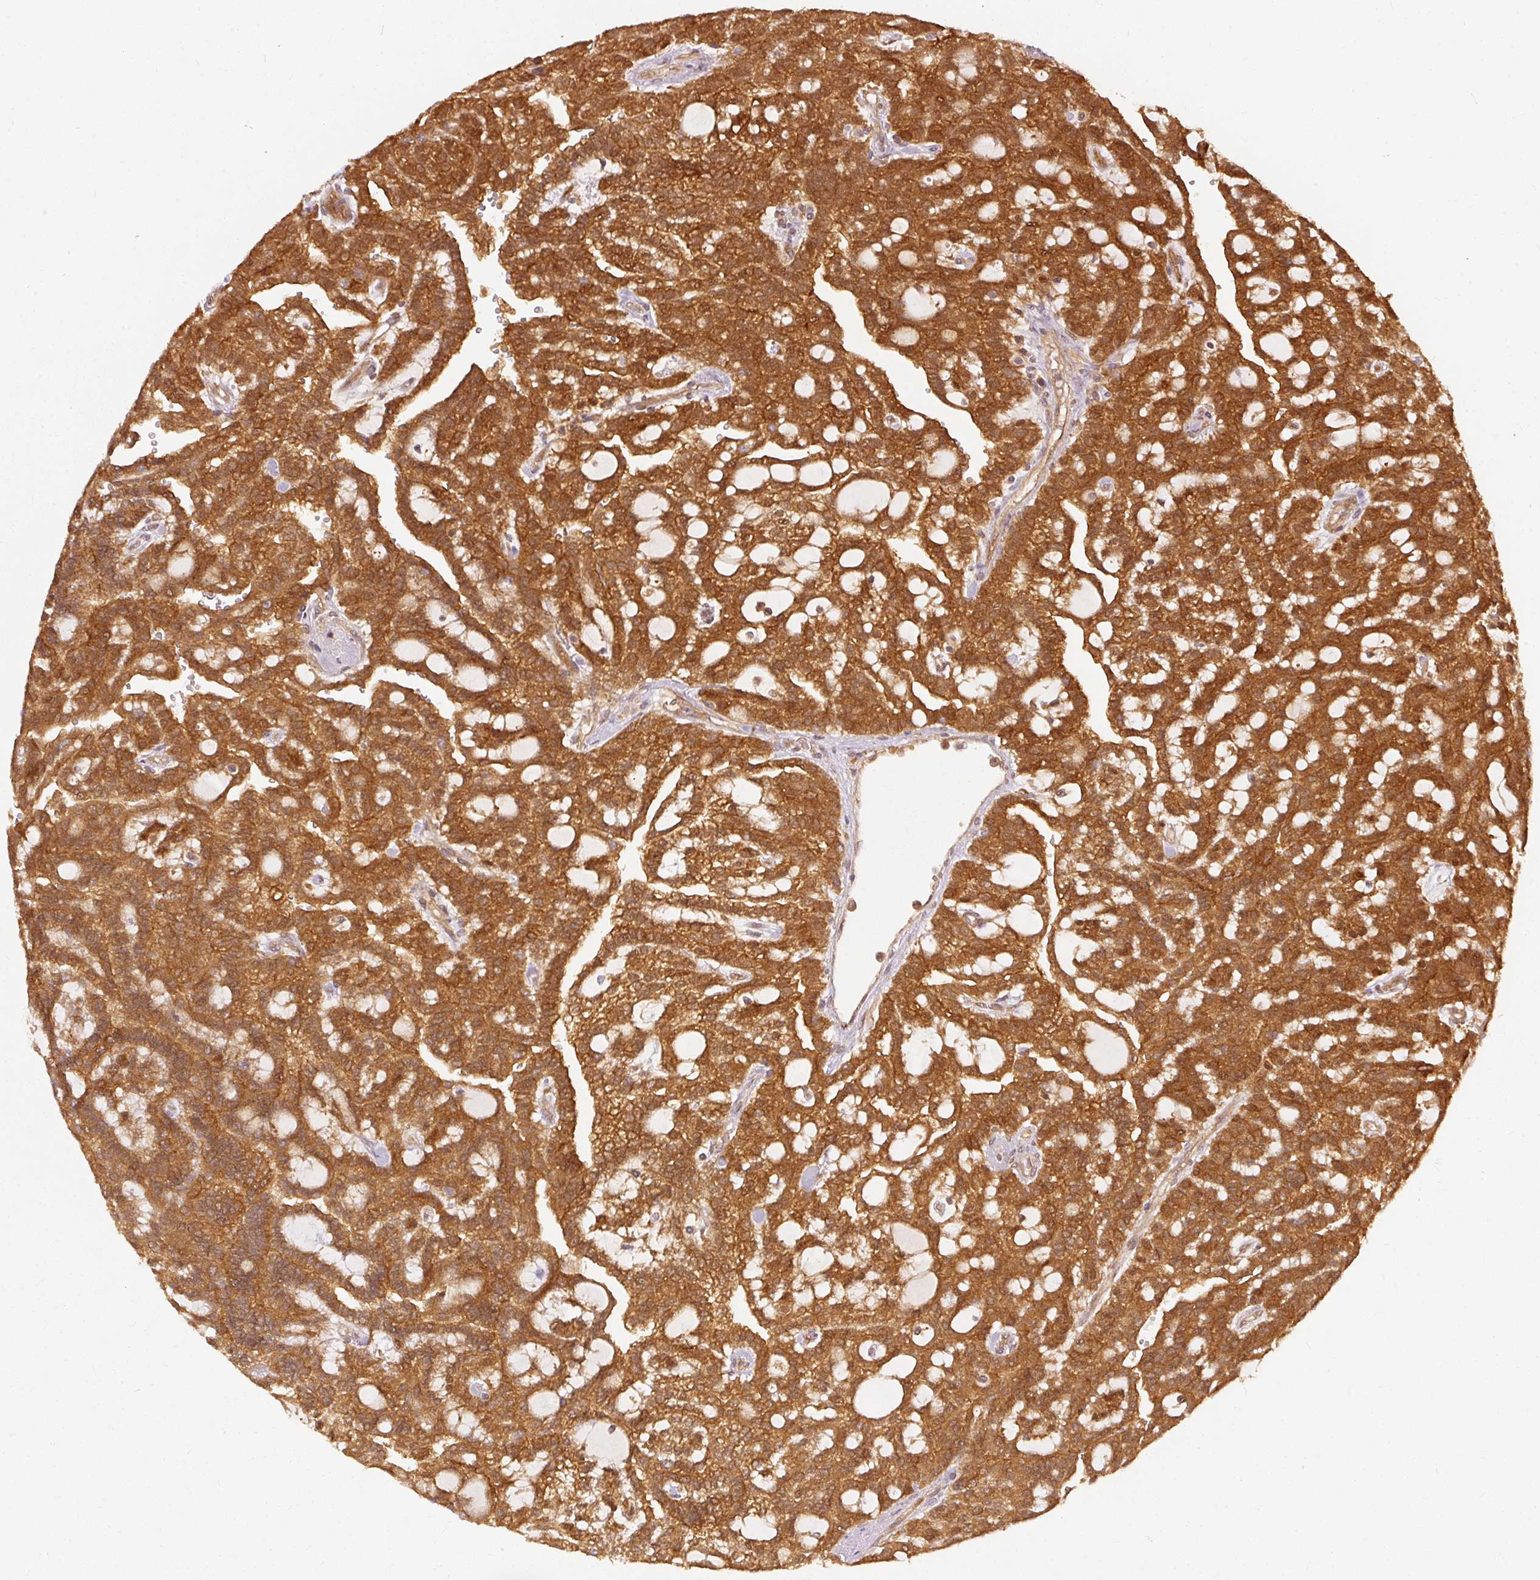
{"staining": {"intensity": "strong", "quantity": ">75%", "location": "cytoplasmic/membranous"}, "tissue": "renal cancer", "cell_type": "Tumor cells", "image_type": "cancer", "snomed": [{"axis": "morphology", "description": "Adenocarcinoma, NOS"}, {"axis": "topography", "description": "Kidney"}], "caption": "Renal adenocarcinoma was stained to show a protein in brown. There is high levels of strong cytoplasmic/membranous staining in approximately >75% of tumor cells. (DAB = brown stain, brightfield microscopy at high magnification).", "gene": "EIF3B", "patient": {"sex": "male", "age": 63}}